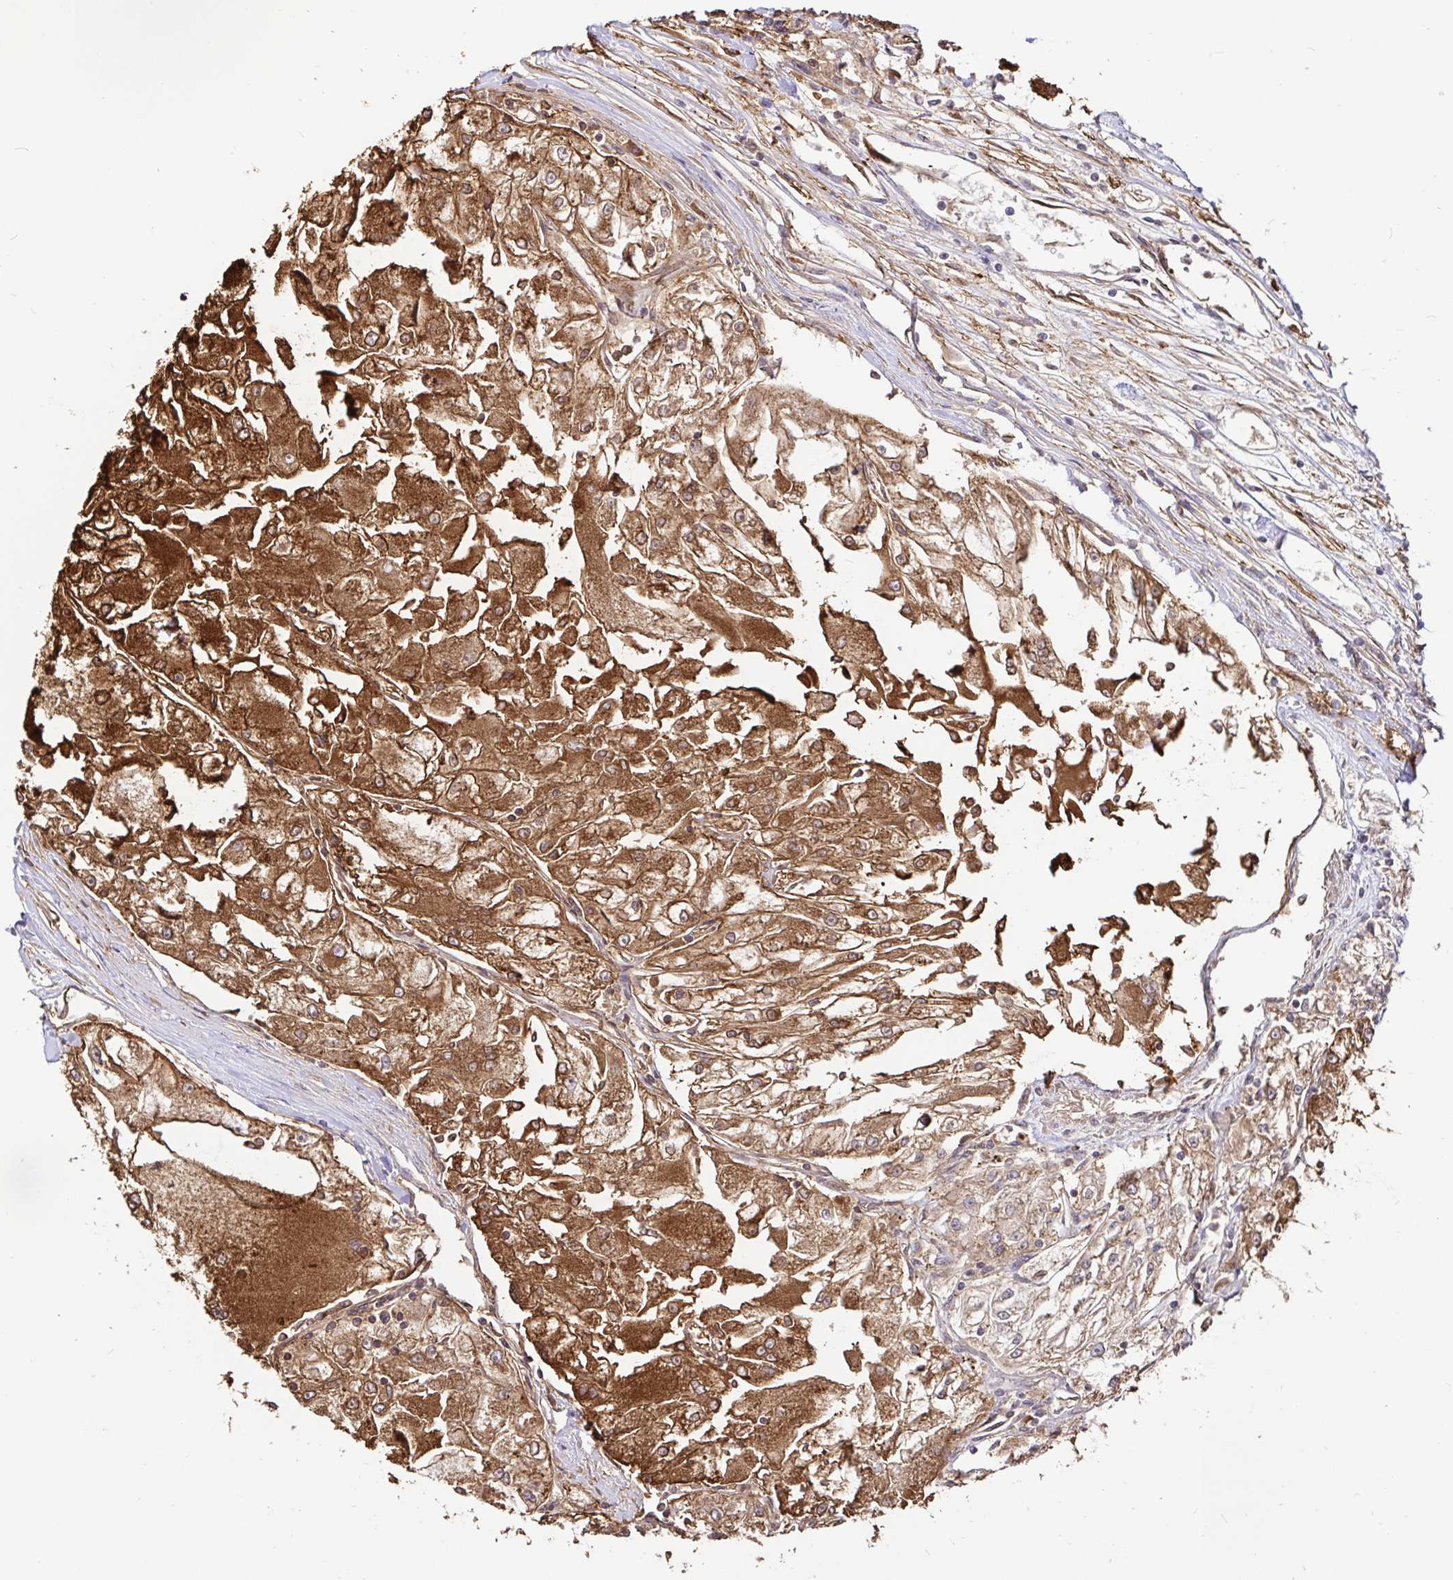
{"staining": {"intensity": "strong", "quantity": ">75%", "location": "cytoplasmic/membranous"}, "tissue": "renal cancer", "cell_type": "Tumor cells", "image_type": "cancer", "snomed": [{"axis": "morphology", "description": "Adenocarcinoma, NOS"}, {"axis": "topography", "description": "Kidney"}], "caption": "About >75% of tumor cells in human renal adenocarcinoma reveal strong cytoplasmic/membranous protein staining as visualized by brown immunohistochemical staining.", "gene": "ANXA2", "patient": {"sex": "female", "age": 72}}